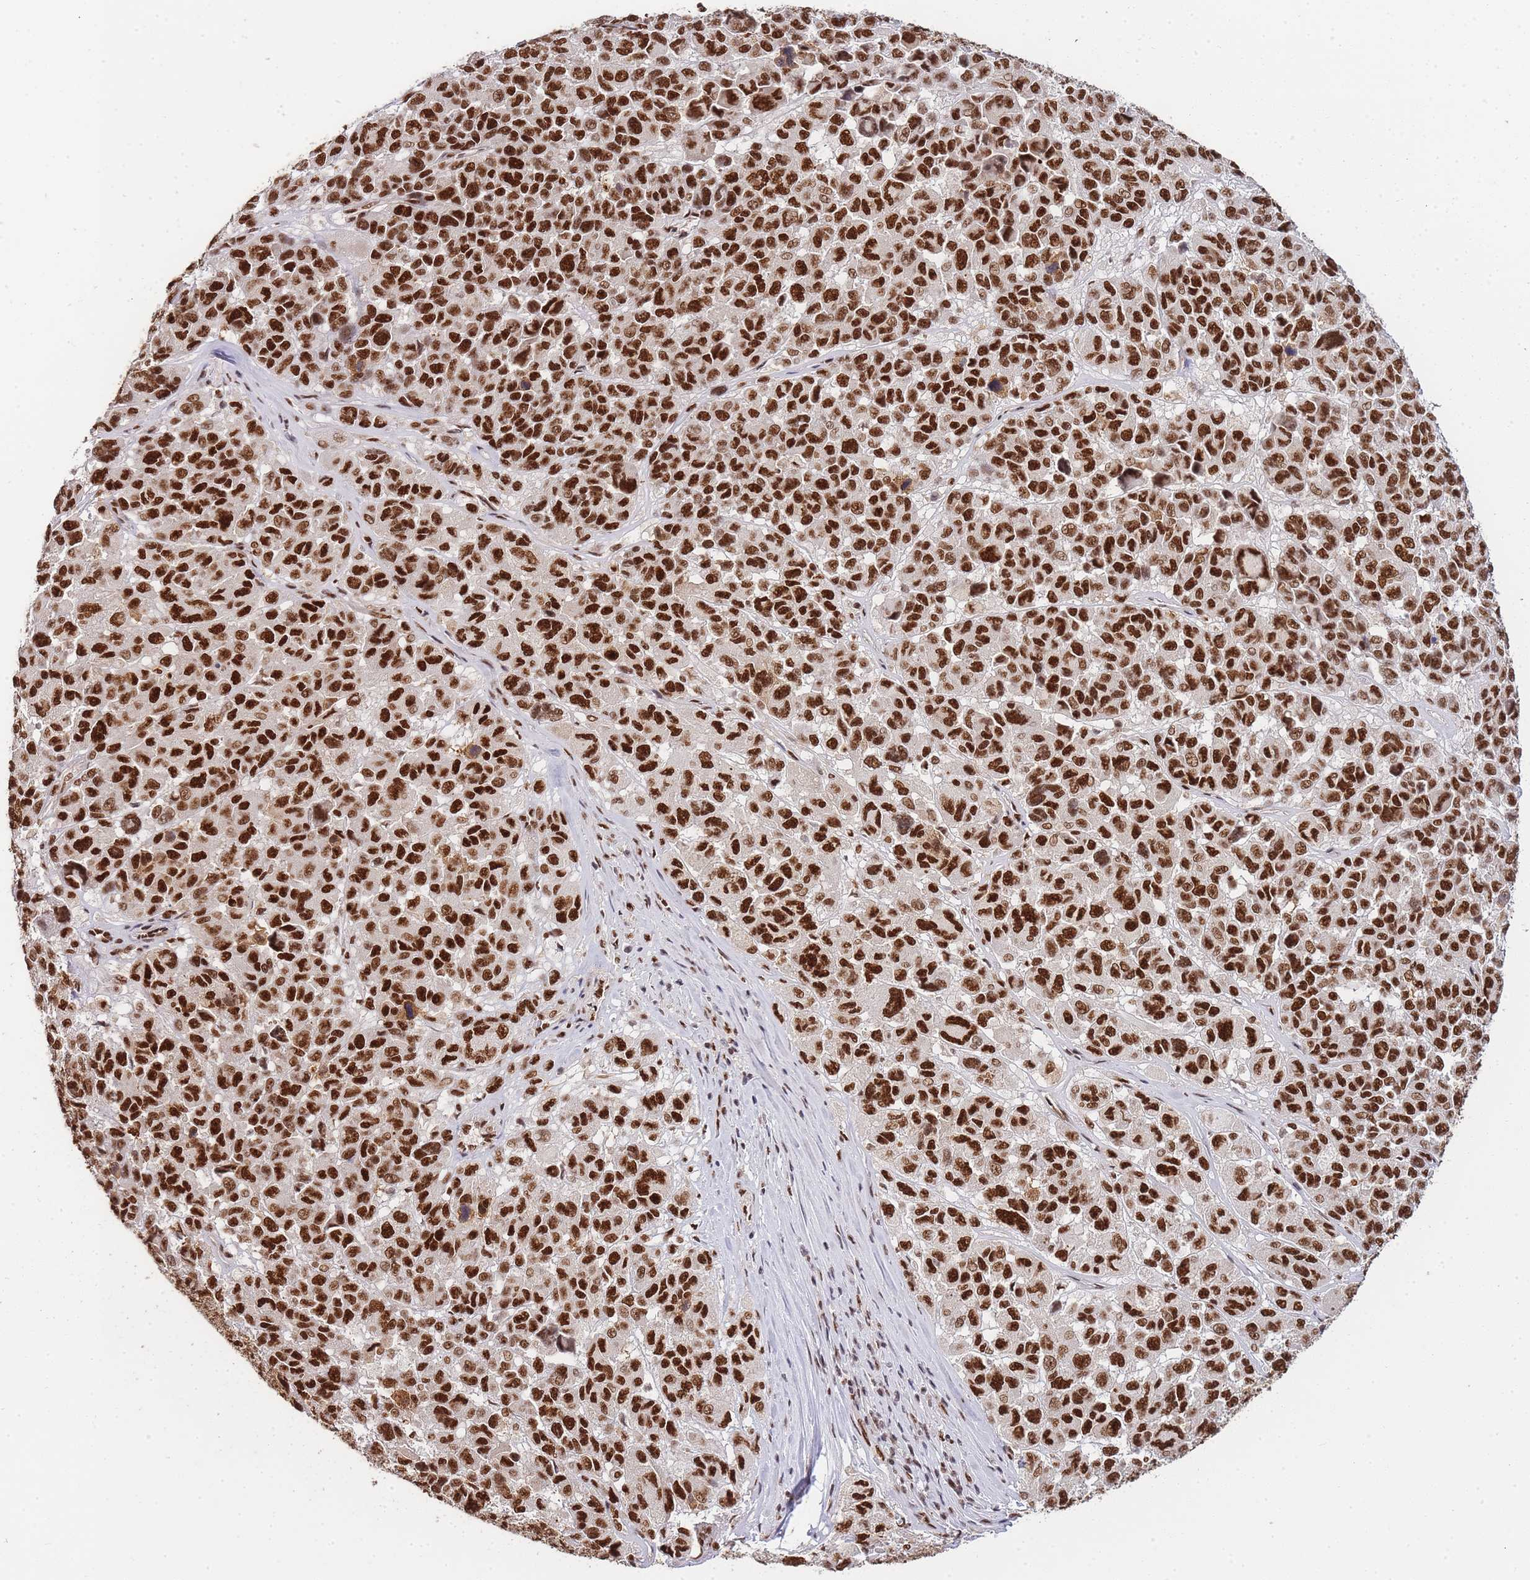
{"staining": {"intensity": "strong", "quantity": ">75%", "location": "nuclear"}, "tissue": "melanoma", "cell_type": "Tumor cells", "image_type": "cancer", "snomed": [{"axis": "morphology", "description": "Malignant melanoma, NOS"}, {"axis": "topography", "description": "Skin"}], "caption": "Protein expression analysis of human malignant melanoma reveals strong nuclear positivity in about >75% of tumor cells.", "gene": "PRKDC", "patient": {"sex": "female", "age": 66}}